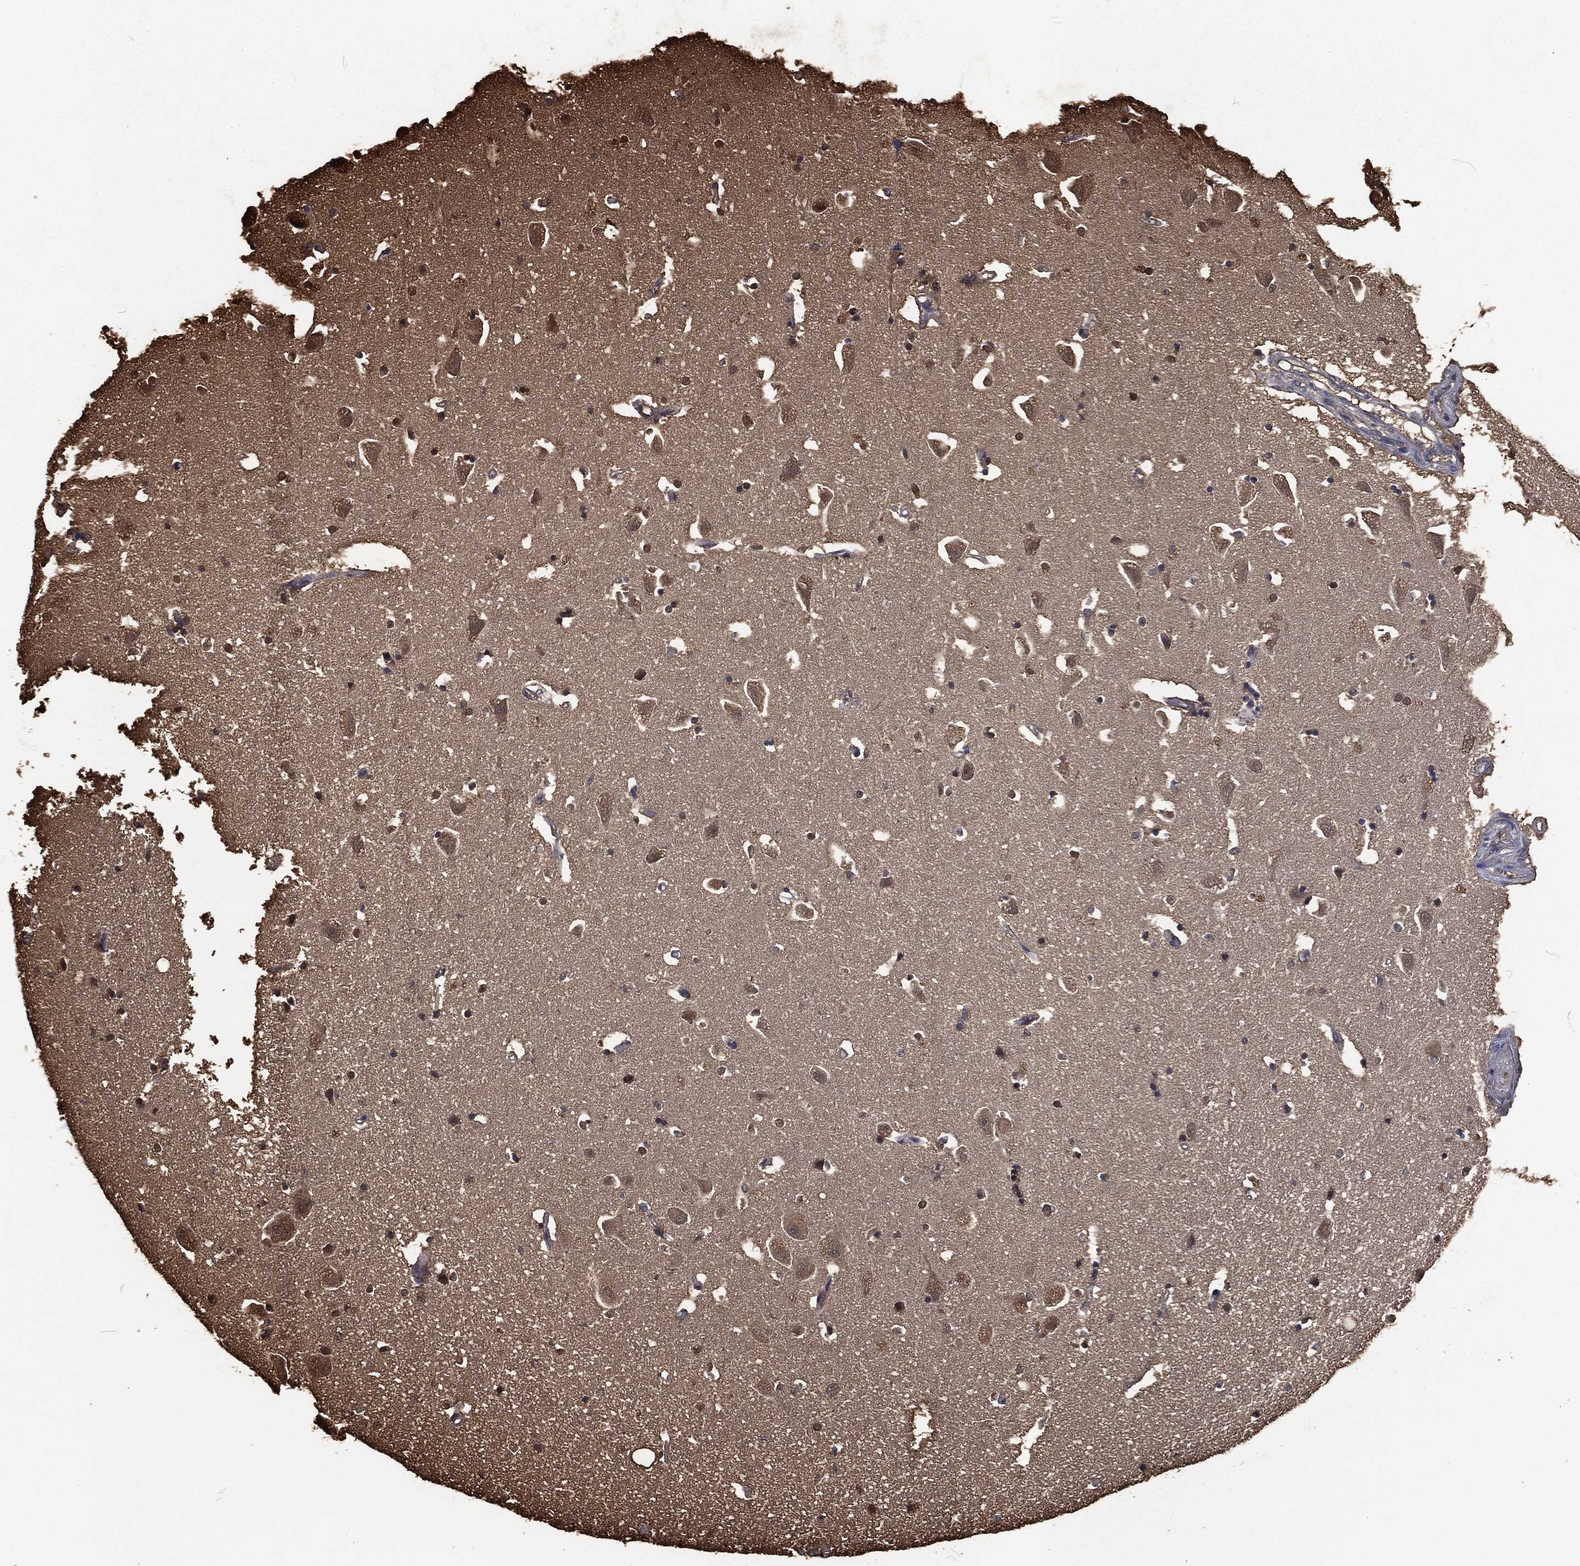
{"staining": {"intensity": "moderate", "quantity": "<25%", "location": "cytoplasmic/membranous"}, "tissue": "hippocampus", "cell_type": "Glial cells", "image_type": "normal", "snomed": [{"axis": "morphology", "description": "Normal tissue, NOS"}, {"axis": "topography", "description": "Lateral ventricle wall"}, {"axis": "topography", "description": "Hippocampus"}], "caption": "Hippocampus was stained to show a protein in brown. There is low levels of moderate cytoplasmic/membranous positivity in approximately <25% of glial cells. Ihc stains the protein of interest in brown and the nuclei are stained blue.", "gene": "PRDX4", "patient": {"sex": "female", "age": 63}}